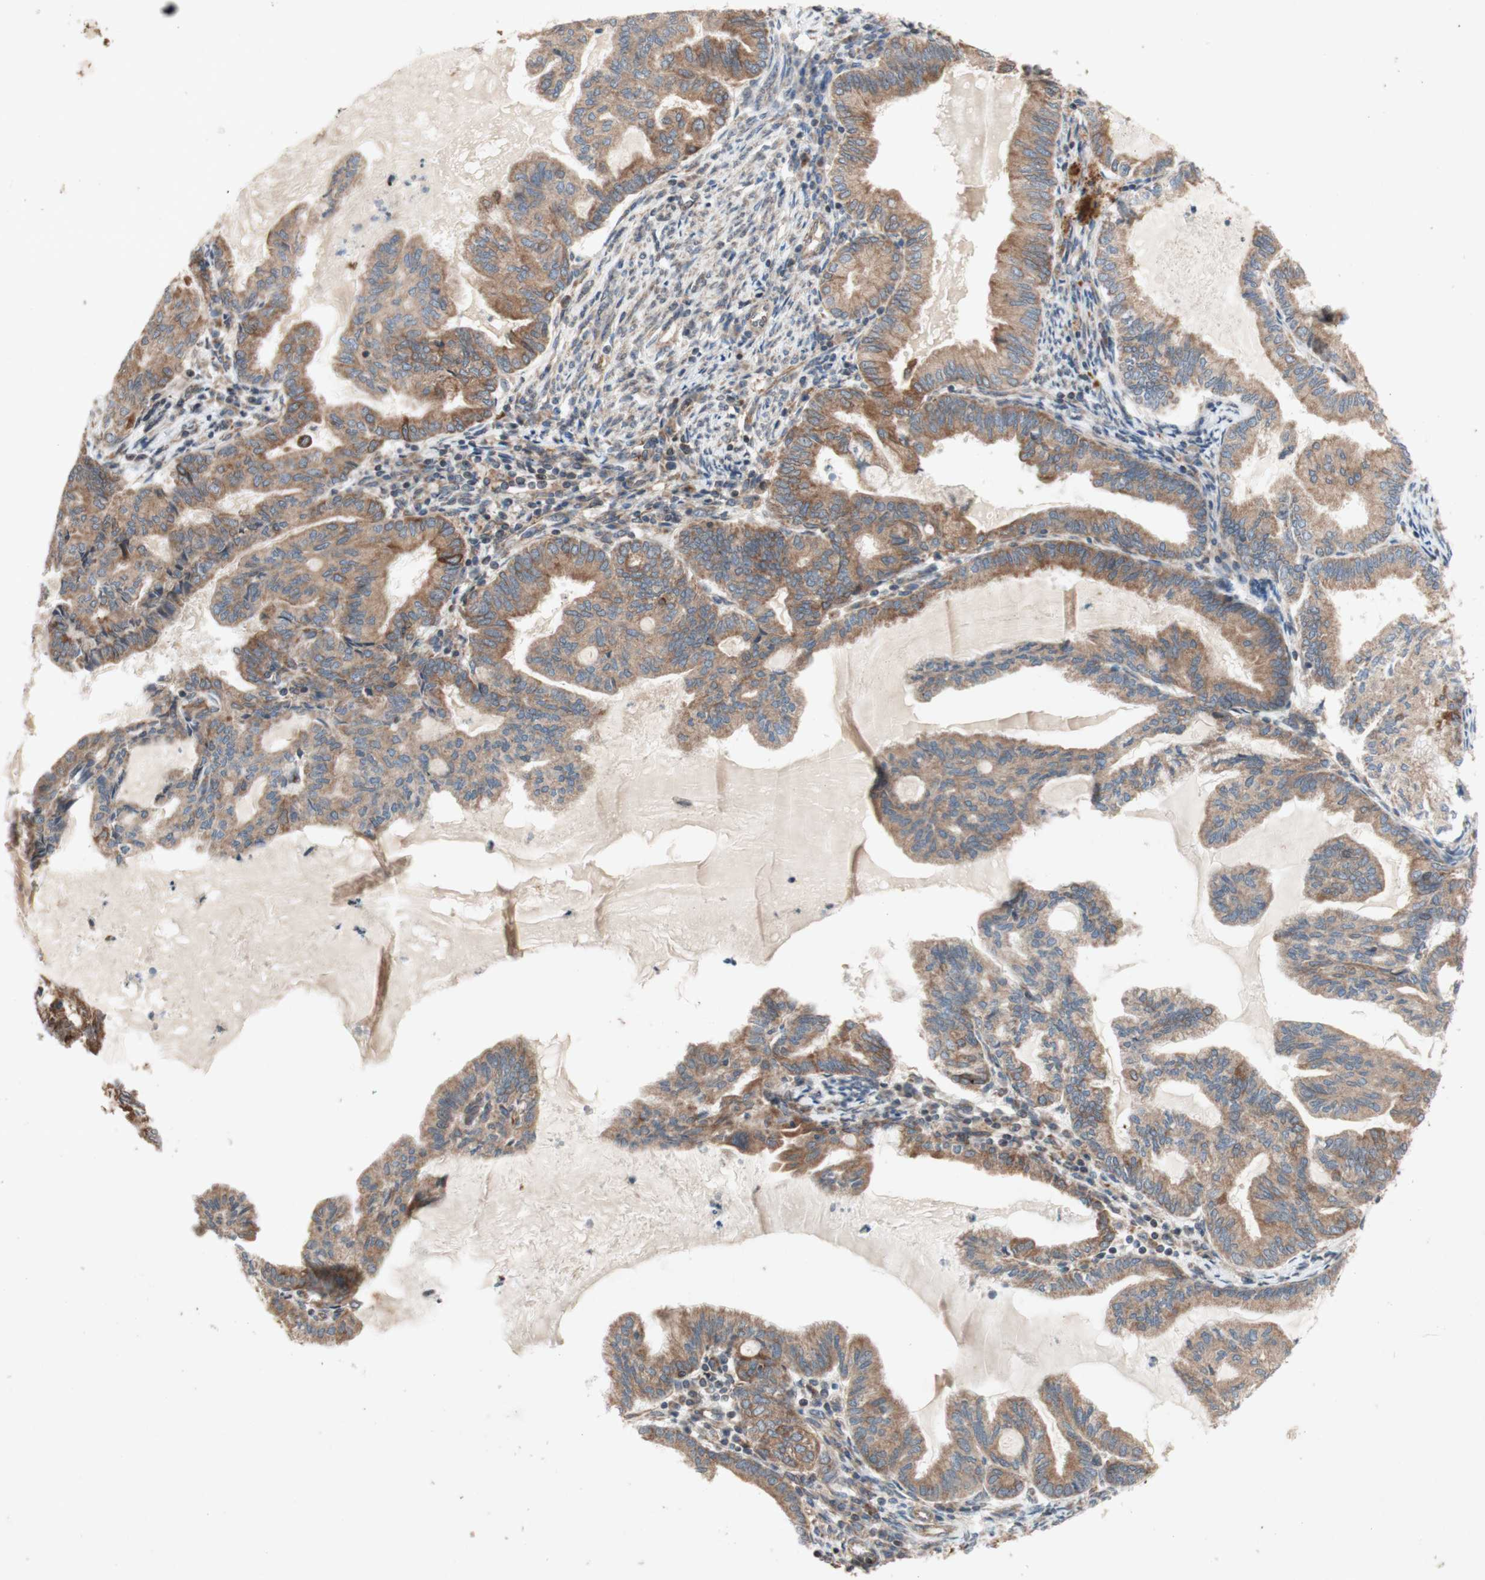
{"staining": {"intensity": "moderate", "quantity": ">75%", "location": "cytoplasmic/membranous"}, "tissue": "endometrial cancer", "cell_type": "Tumor cells", "image_type": "cancer", "snomed": [{"axis": "morphology", "description": "Adenocarcinoma, NOS"}, {"axis": "topography", "description": "Endometrium"}], "caption": "Brown immunohistochemical staining in human endometrial cancer (adenocarcinoma) displays moderate cytoplasmic/membranous expression in about >75% of tumor cells.", "gene": "SOCS2", "patient": {"sex": "female", "age": 86}}